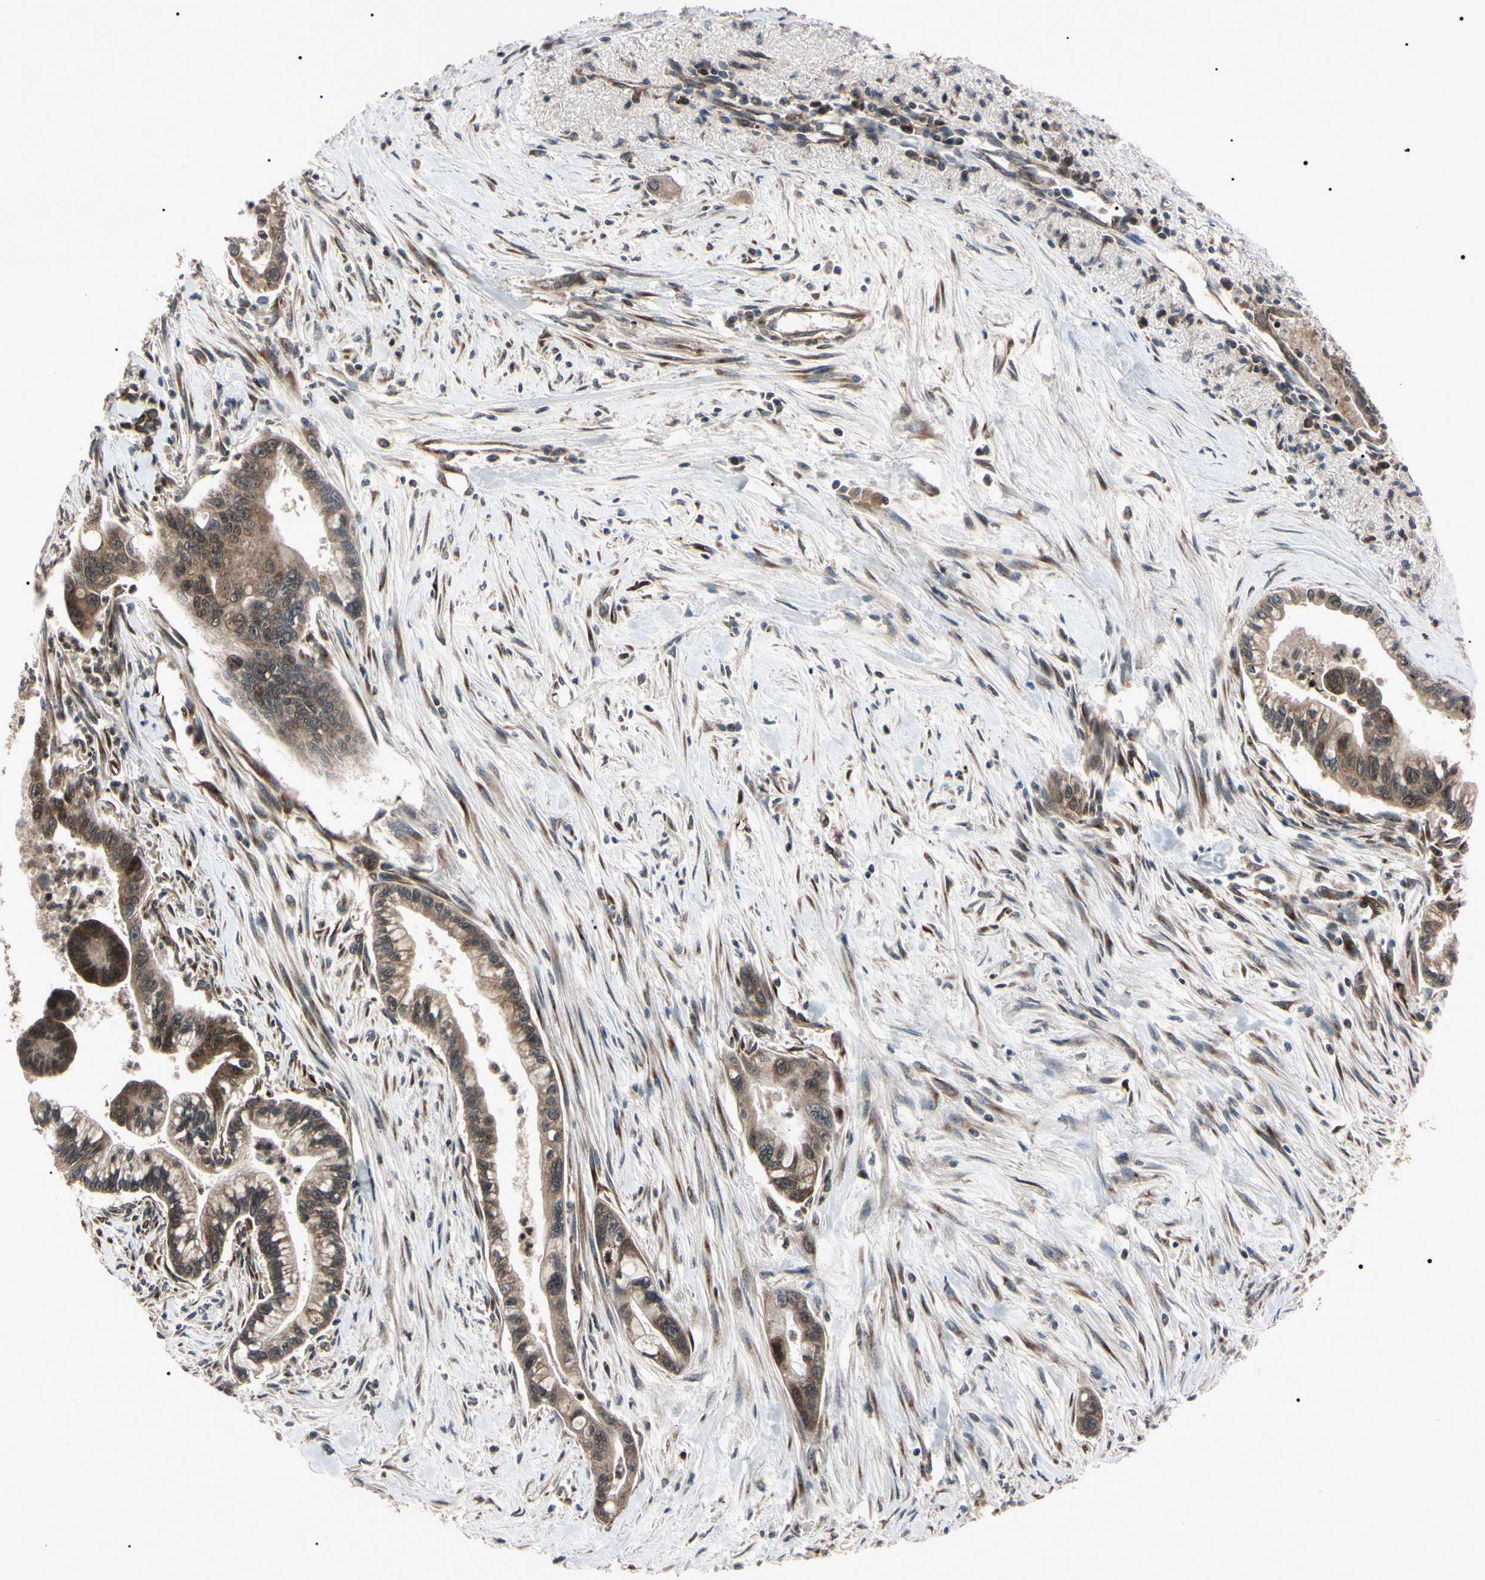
{"staining": {"intensity": "moderate", "quantity": ">75%", "location": "cytoplasmic/membranous,nuclear"}, "tissue": "pancreatic cancer", "cell_type": "Tumor cells", "image_type": "cancer", "snomed": [{"axis": "morphology", "description": "Adenocarcinoma, NOS"}, {"axis": "topography", "description": "Pancreas"}], "caption": "A medium amount of moderate cytoplasmic/membranous and nuclear expression is seen in about >75% of tumor cells in pancreatic cancer tissue.", "gene": "GUCY1B1", "patient": {"sex": "male", "age": 70}}